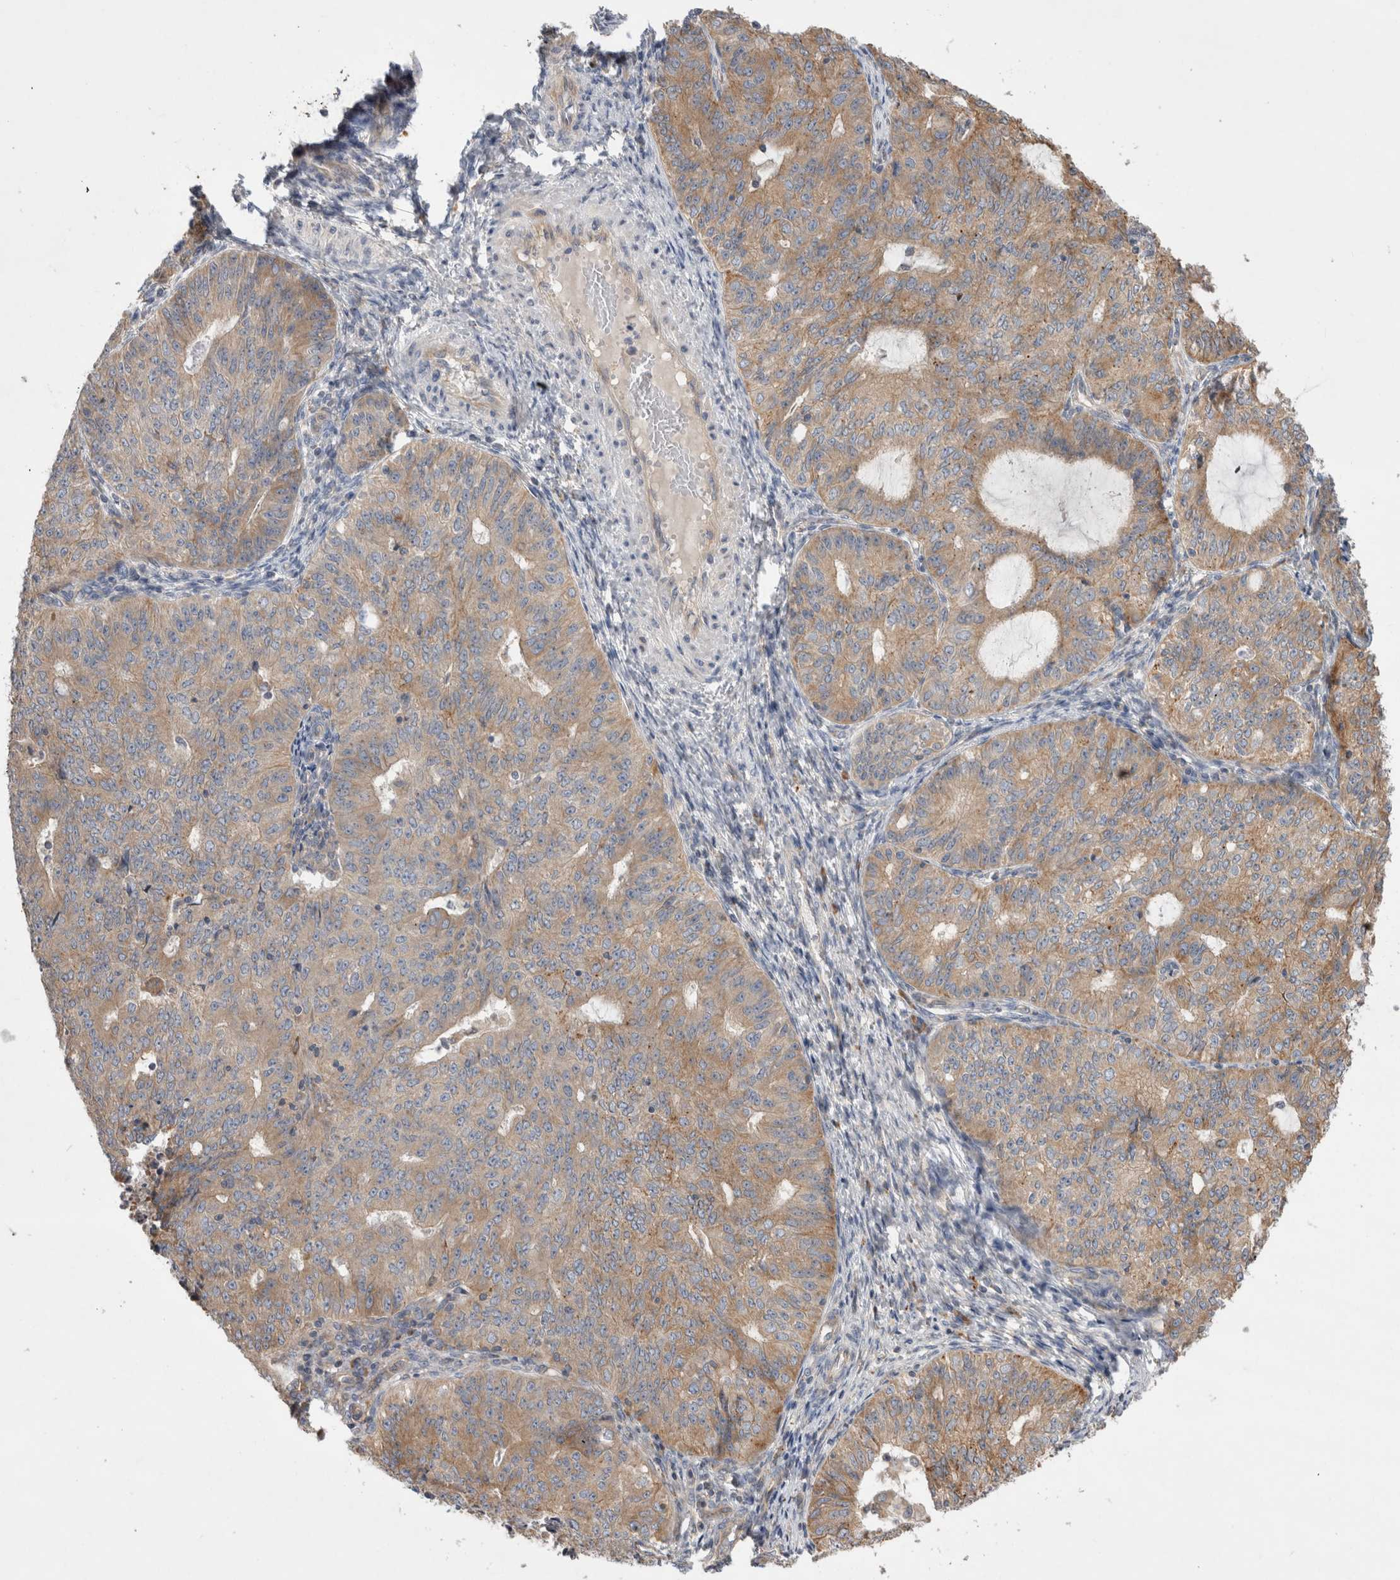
{"staining": {"intensity": "weak", "quantity": ">75%", "location": "cytoplasmic/membranous"}, "tissue": "endometrial cancer", "cell_type": "Tumor cells", "image_type": "cancer", "snomed": [{"axis": "morphology", "description": "Adenocarcinoma, NOS"}, {"axis": "topography", "description": "Endometrium"}], "caption": "Approximately >75% of tumor cells in human endometrial cancer (adenocarcinoma) display weak cytoplasmic/membranous protein staining as visualized by brown immunohistochemical staining.", "gene": "PDCD10", "patient": {"sex": "female", "age": 32}}